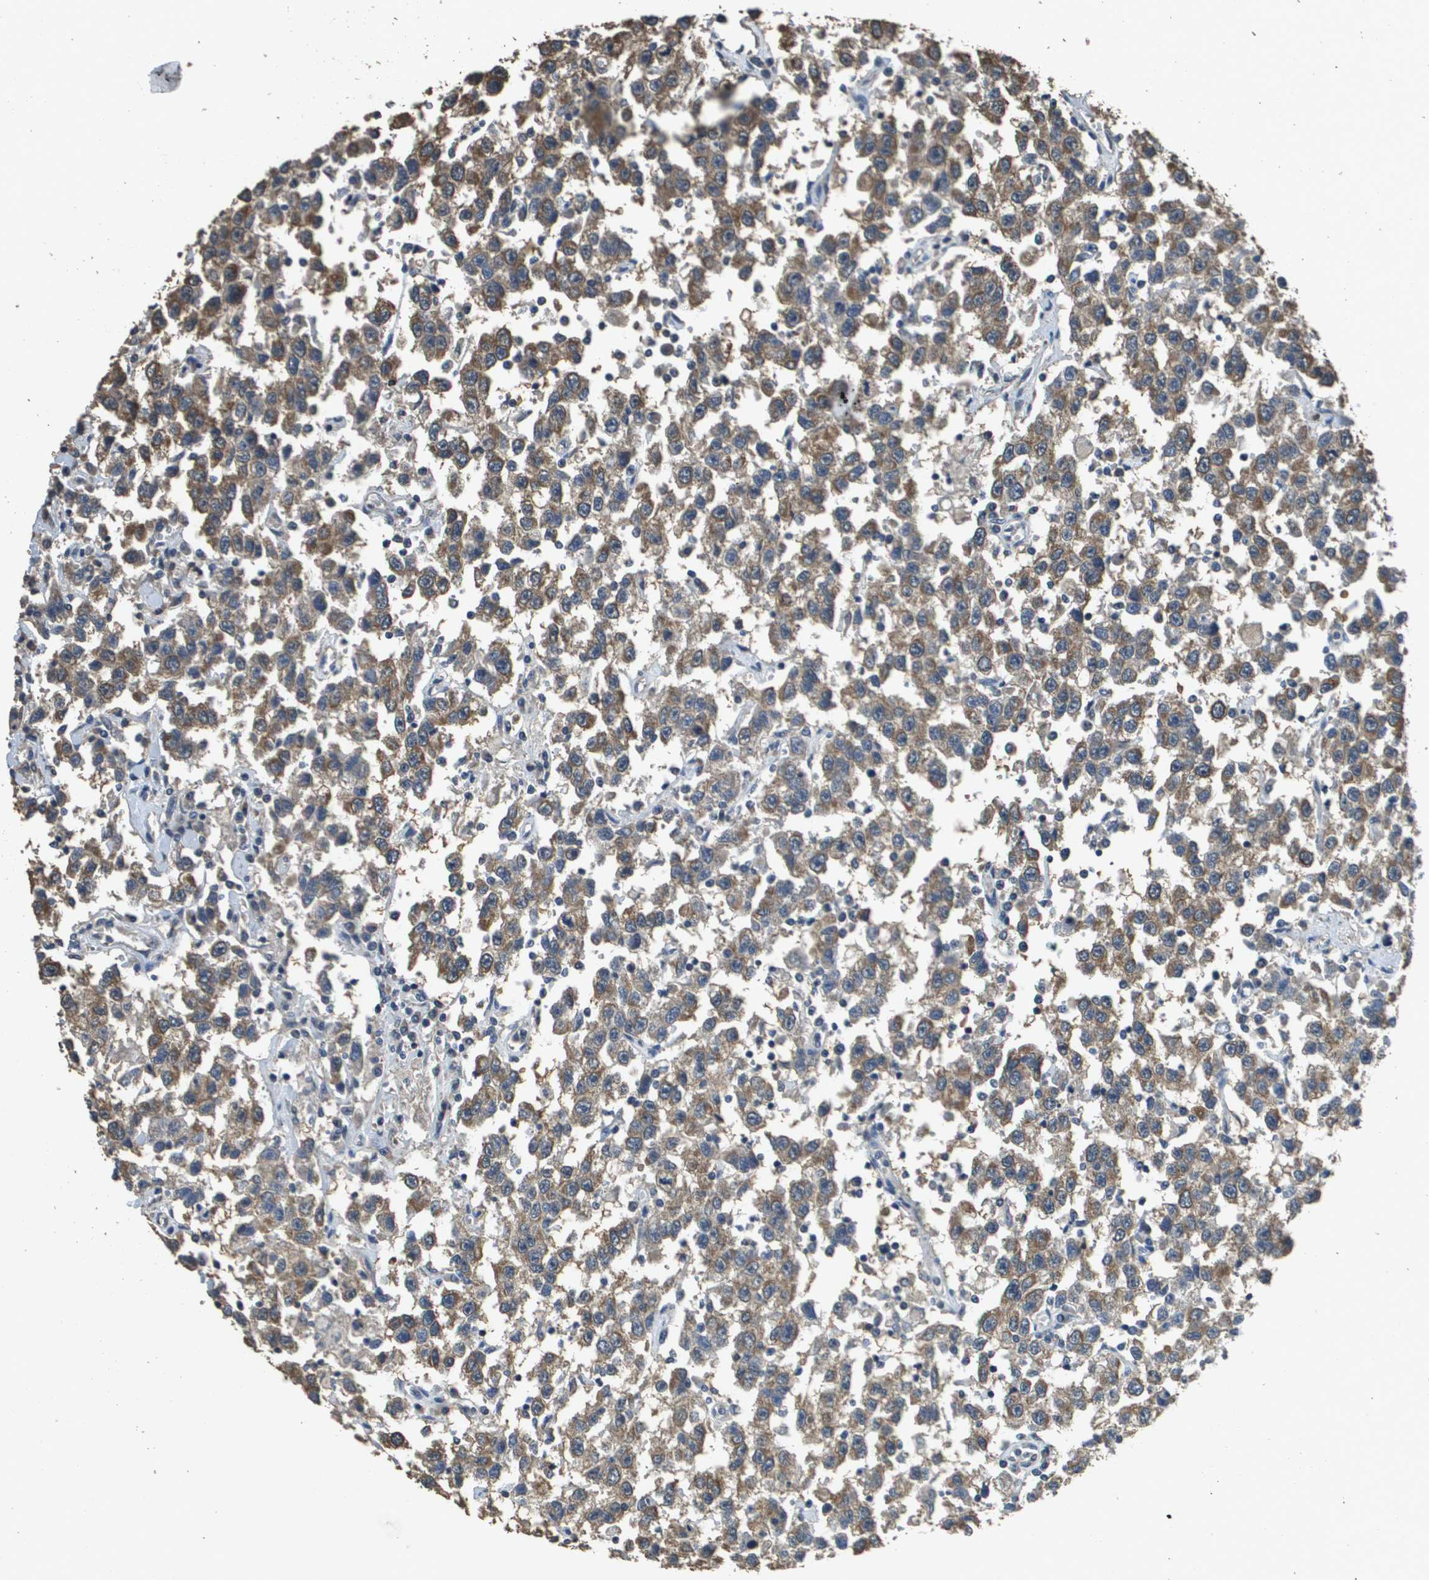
{"staining": {"intensity": "moderate", "quantity": ">75%", "location": "cytoplasmic/membranous"}, "tissue": "testis cancer", "cell_type": "Tumor cells", "image_type": "cancer", "snomed": [{"axis": "morphology", "description": "Seminoma, NOS"}, {"axis": "topography", "description": "Testis"}], "caption": "Moderate cytoplasmic/membranous expression for a protein is appreciated in approximately >75% of tumor cells of testis cancer using IHC.", "gene": "RAB6B", "patient": {"sex": "male", "age": 41}}